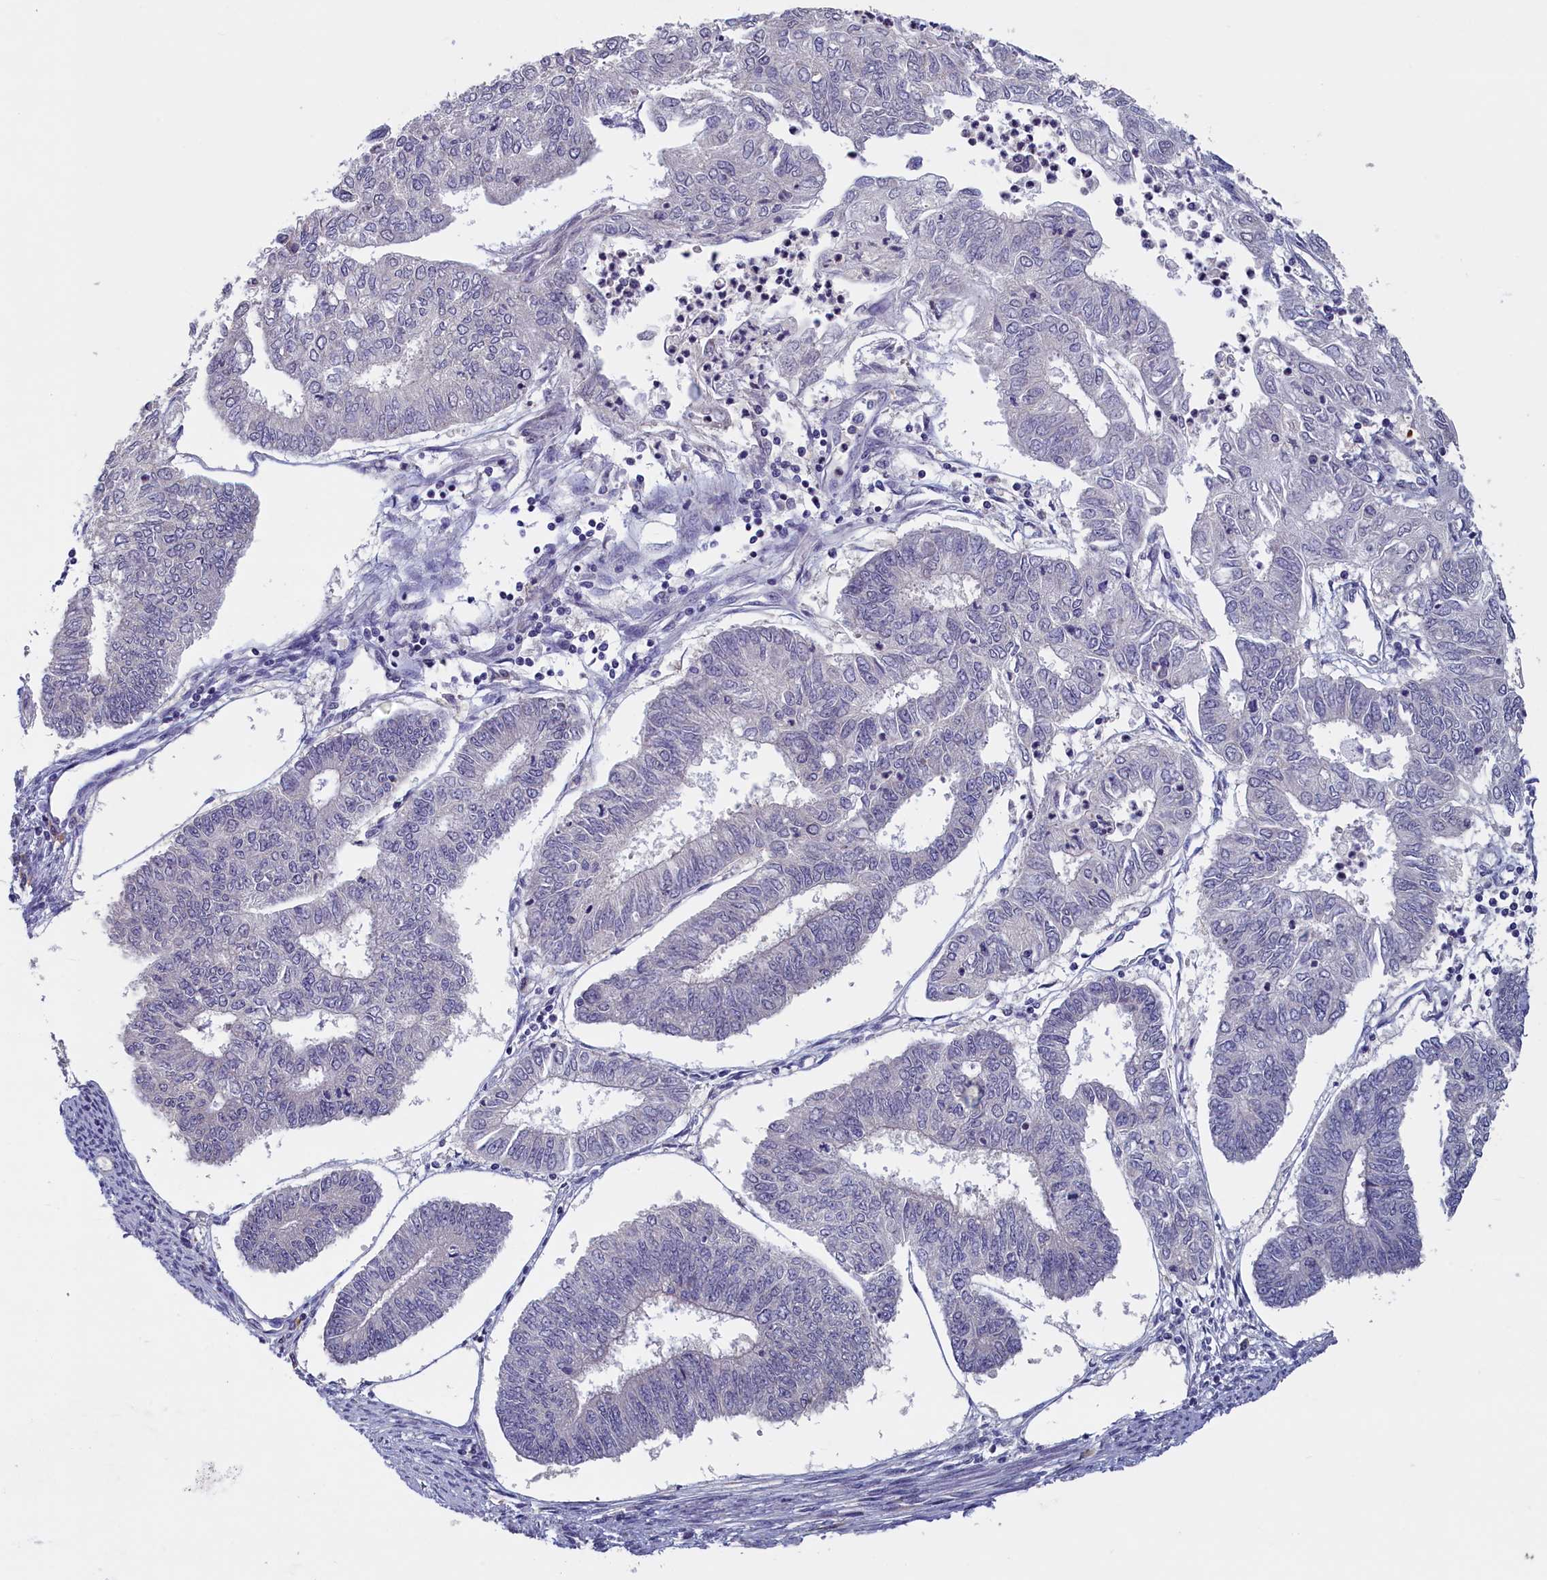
{"staining": {"intensity": "negative", "quantity": "none", "location": "none"}, "tissue": "endometrial cancer", "cell_type": "Tumor cells", "image_type": "cancer", "snomed": [{"axis": "morphology", "description": "Adenocarcinoma, NOS"}, {"axis": "topography", "description": "Endometrium"}], "caption": "Tumor cells are negative for brown protein staining in adenocarcinoma (endometrial).", "gene": "UCHL3", "patient": {"sex": "female", "age": 68}}